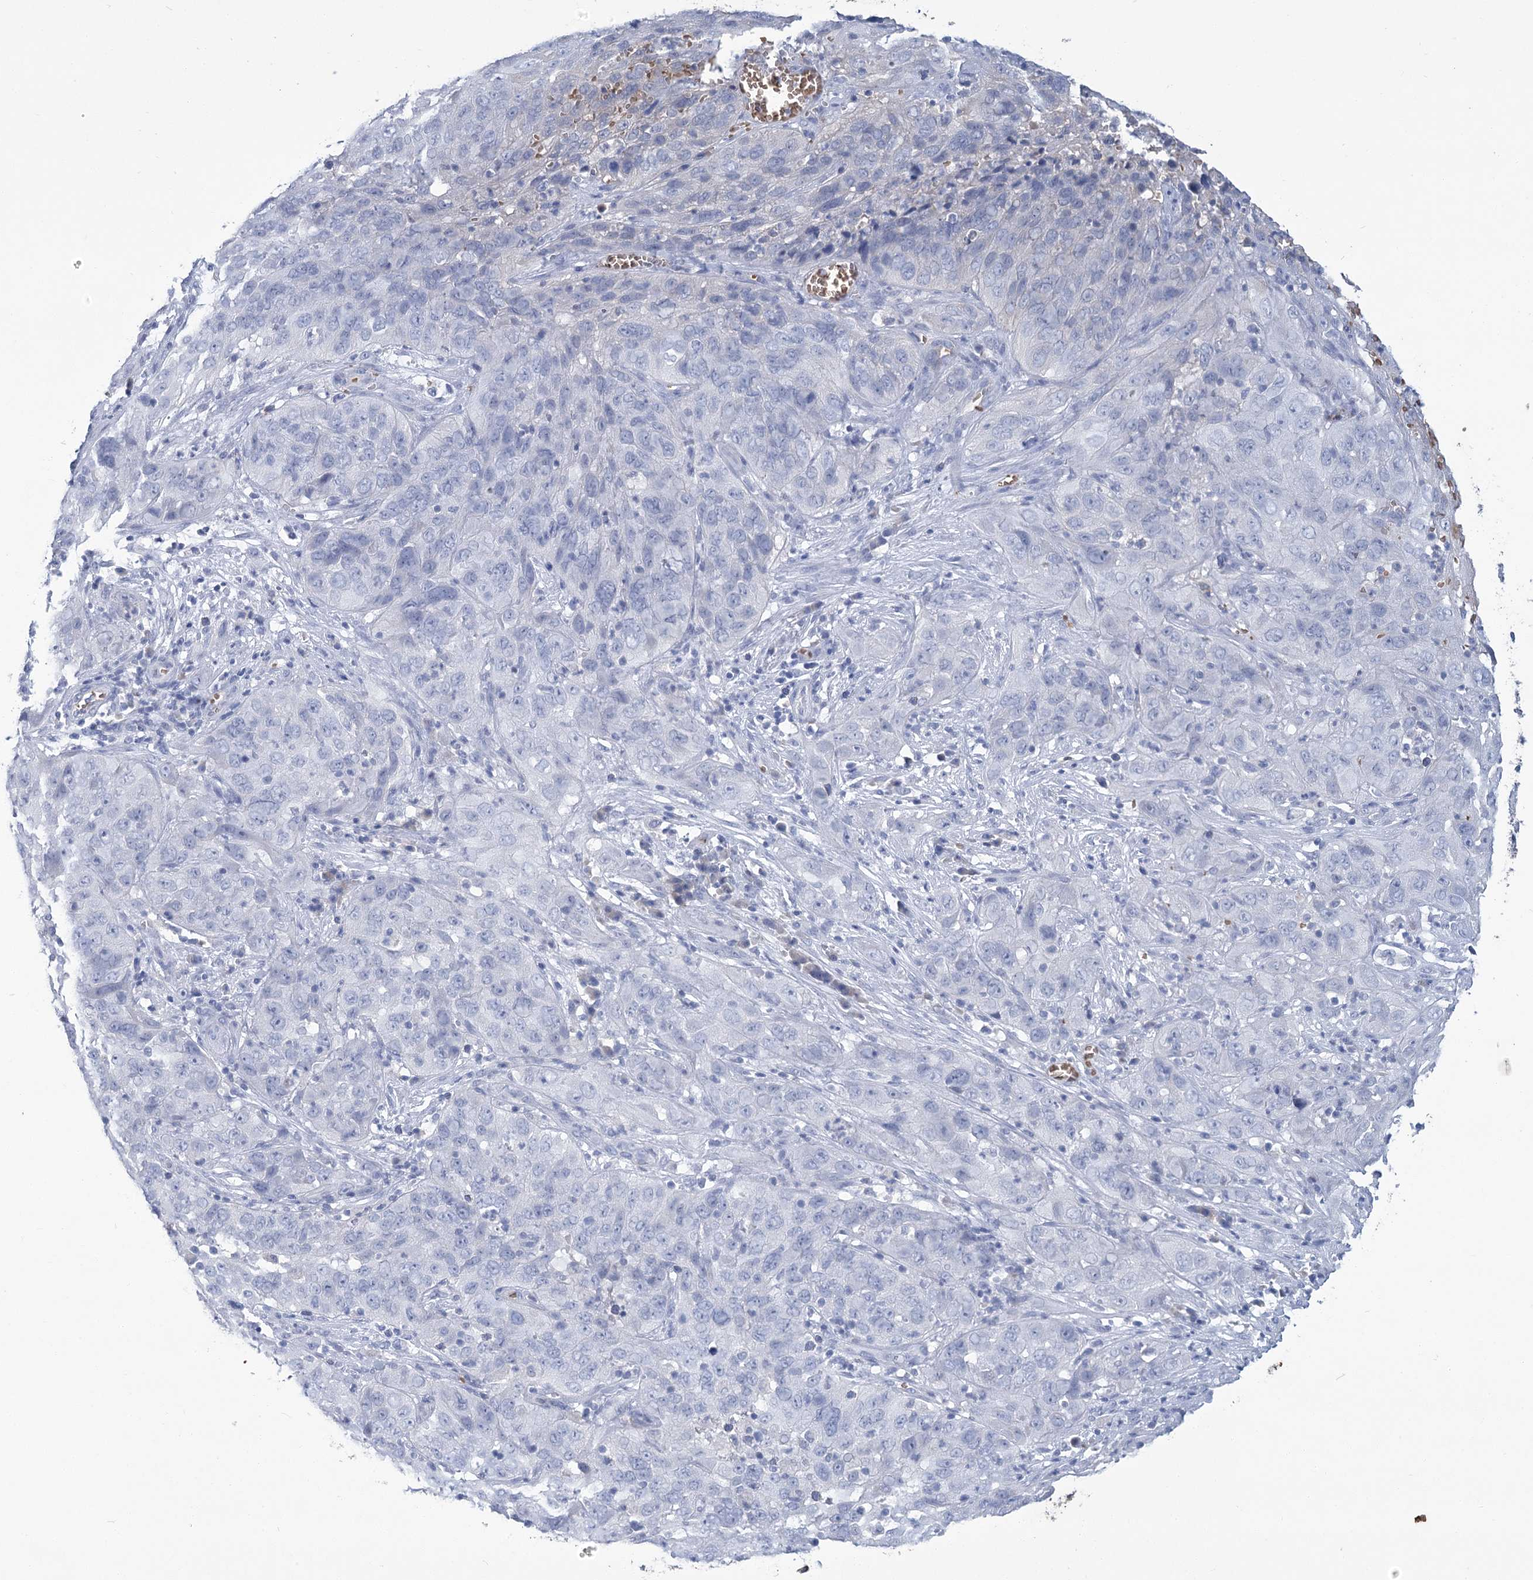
{"staining": {"intensity": "negative", "quantity": "none", "location": "none"}, "tissue": "cervical cancer", "cell_type": "Tumor cells", "image_type": "cancer", "snomed": [{"axis": "morphology", "description": "Squamous cell carcinoma, NOS"}, {"axis": "topography", "description": "Cervix"}], "caption": "Tumor cells are negative for brown protein staining in cervical squamous cell carcinoma.", "gene": "HBA1", "patient": {"sex": "female", "age": 32}}